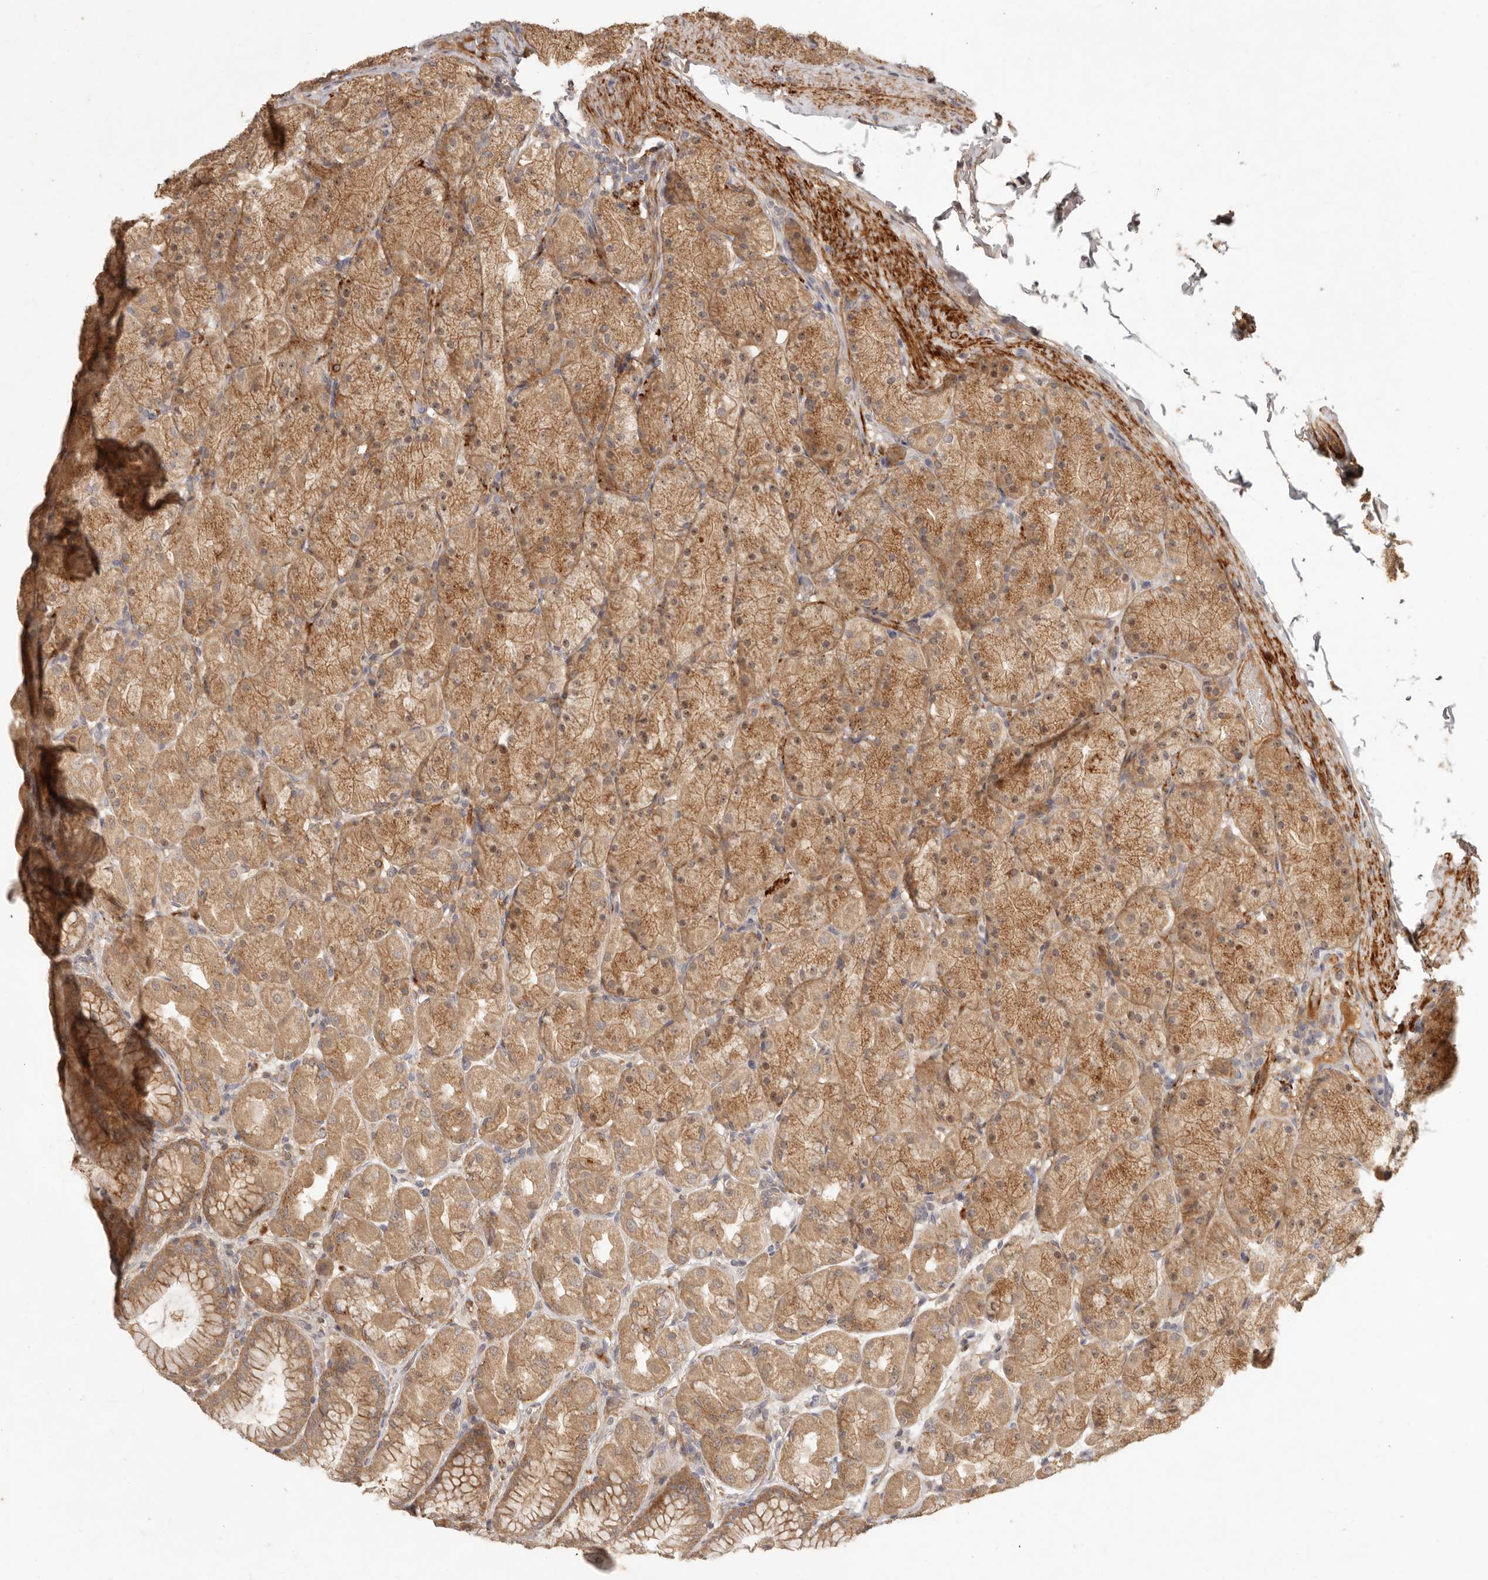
{"staining": {"intensity": "moderate", "quantity": ">75%", "location": "cytoplasmic/membranous"}, "tissue": "stomach", "cell_type": "Glandular cells", "image_type": "normal", "snomed": [{"axis": "morphology", "description": "Normal tissue, NOS"}, {"axis": "topography", "description": "Stomach, upper"}], "caption": "The image exhibits immunohistochemical staining of unremarkable stomach. There is moderate cytoplasmic/membranous positivity is seen in about >75% of glandular cells. (Brightfield microscopy of DAB IHC at high magnification).", "gene": "VIPR1", "patient": {"sex": "female", "age": 56}}